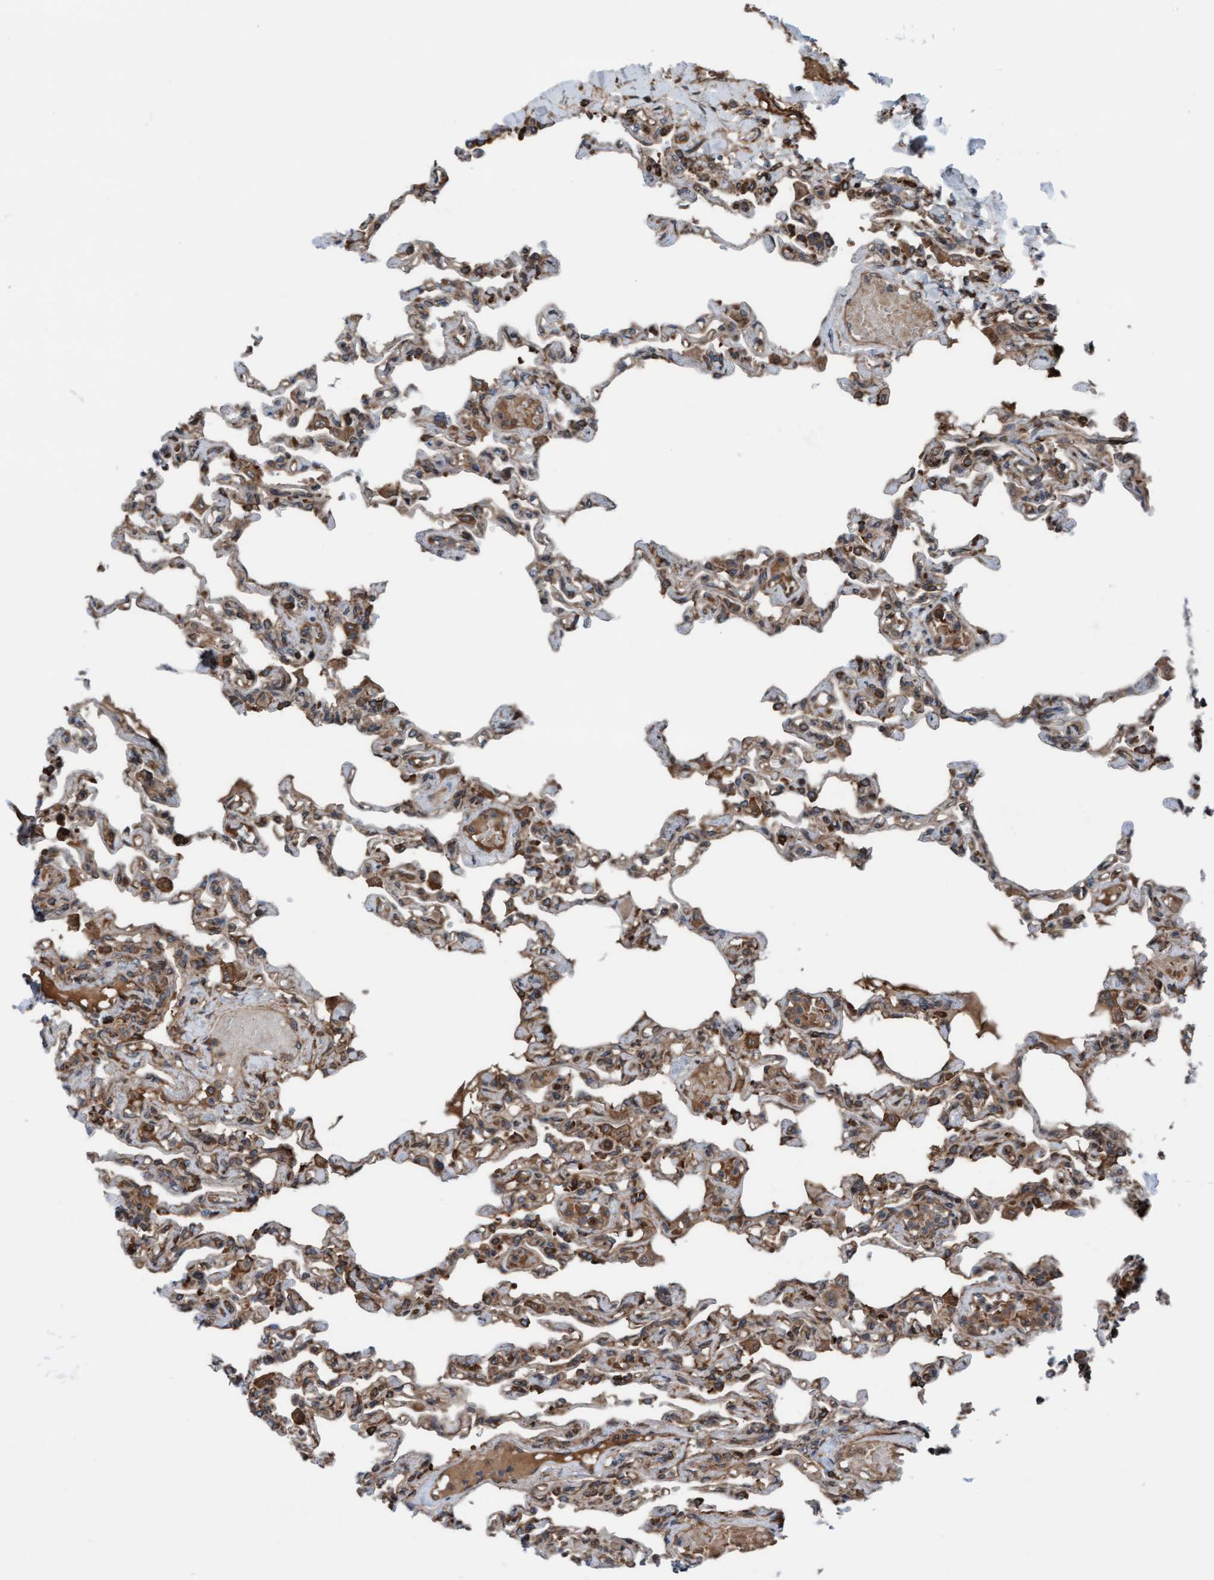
{"staining": {"intensity": "moderate", "quantity": "25%-75%", "location": "cytoplasmic/membranous"}, "tissue": "lung", "cell_type": "Alveolar cells", "image_type": "normal", "snomed": [{"axis": "morphology", "description": "Normal tissue, NOS"}, {"axis": "topography", "description": "Lung"}], "caption": "A medium amount of moderate cytoplasmic/membranous positivity is present in about 25%-75% of alveolar cells in benign lung. (Stains: DAB (3,3'-diaminobenzidine) in brown, nuclei in blue, Microscopy: brightfield microscopy at high magnification).", "gene": "RAP1GAP2", "patient": {"sex": "male", "age": 21}}